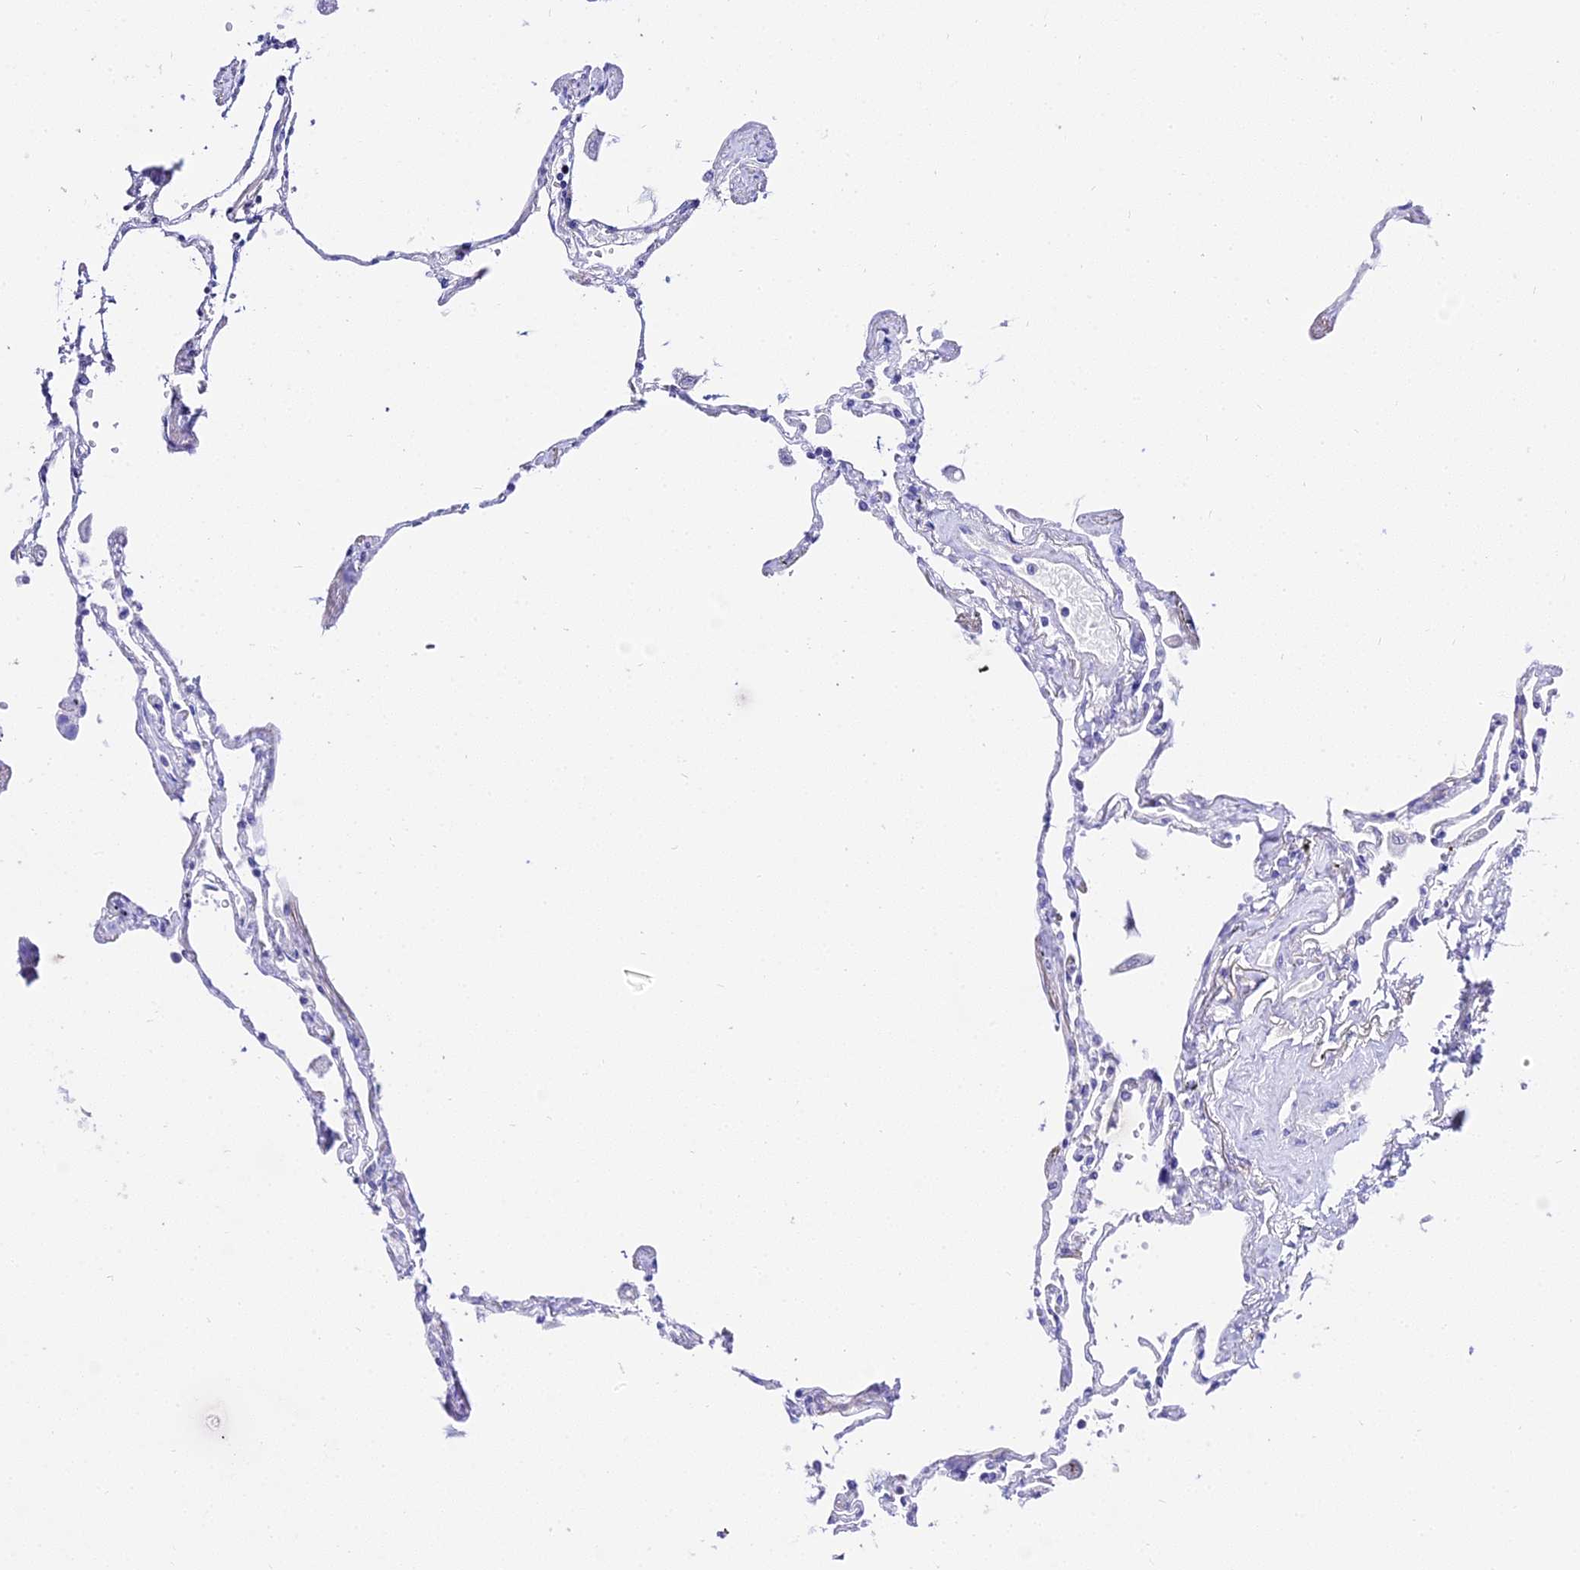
{"staining": {"intensity": "weak", "quantity": "<25%", "location": "cytoplasmic/membranous"}, "tissue": "lung", "cell_type": "Alveolar cells", "image_type": "normal", "snomed": [{"axis": "morphology", "description": "Normal tissue, NOS"}, {"axis": "topography", "description": "Lung"}], "caption": "High power microscopy histopathology image of an immunohistochemistry photomicrograph of unremarkable lung, revealing no significant positivity in alveolar cells.", "gene": "TUBA1A", "patient": {"sex": "female", "age": 67}}